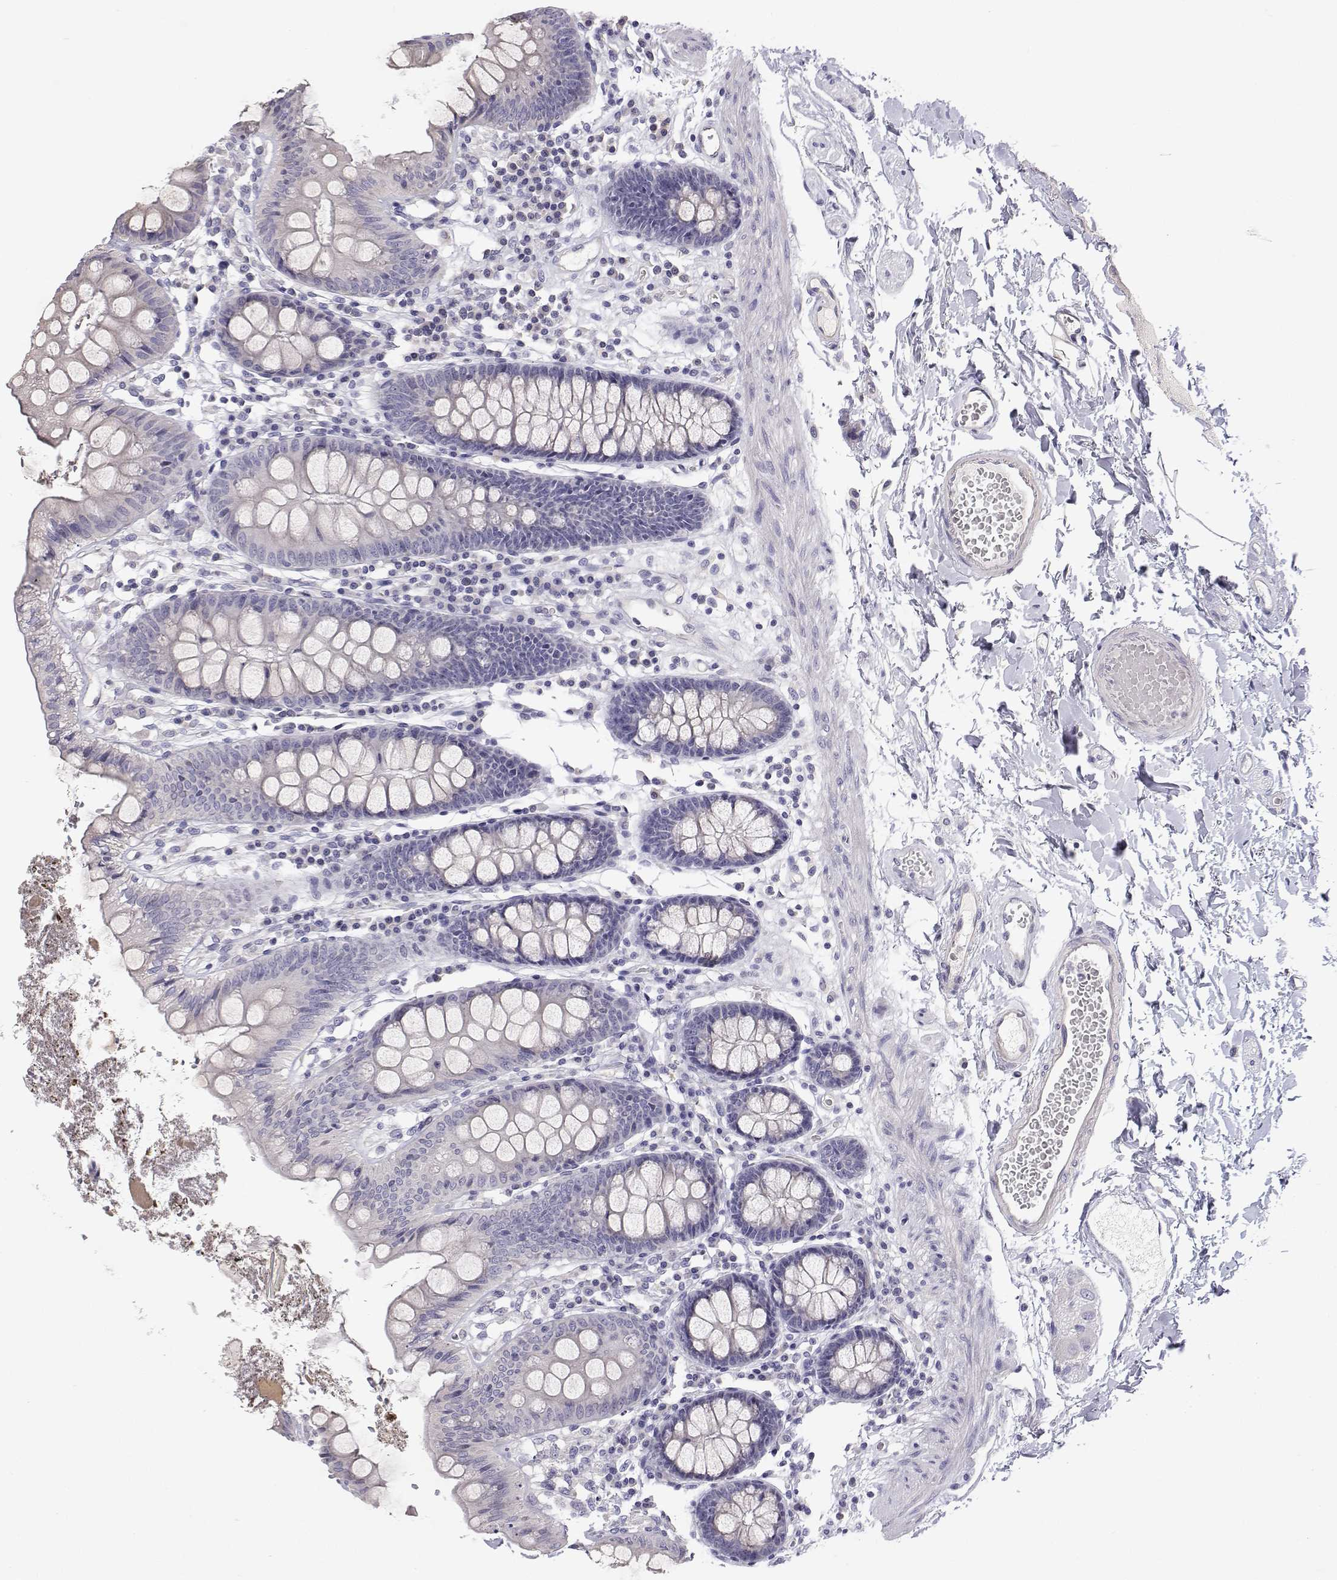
{"staining": {"intensity": "negative", "quantity": "none", "location": "none"}, "tissue": "colon", "cell_type": "Endothelial cells", "image_type": "normal", "snomed": [{"axis": "morphology", "description": "Normal tissue, NOS"}, {"axis": "topography", "description": "Colon"}], "caption": "Immunohistochemical staining of normal human colon demonstrates no significant expression in endothelial cells.", "gene": "ANKRD65", "patient": {"sex": "male", "age": 84}}